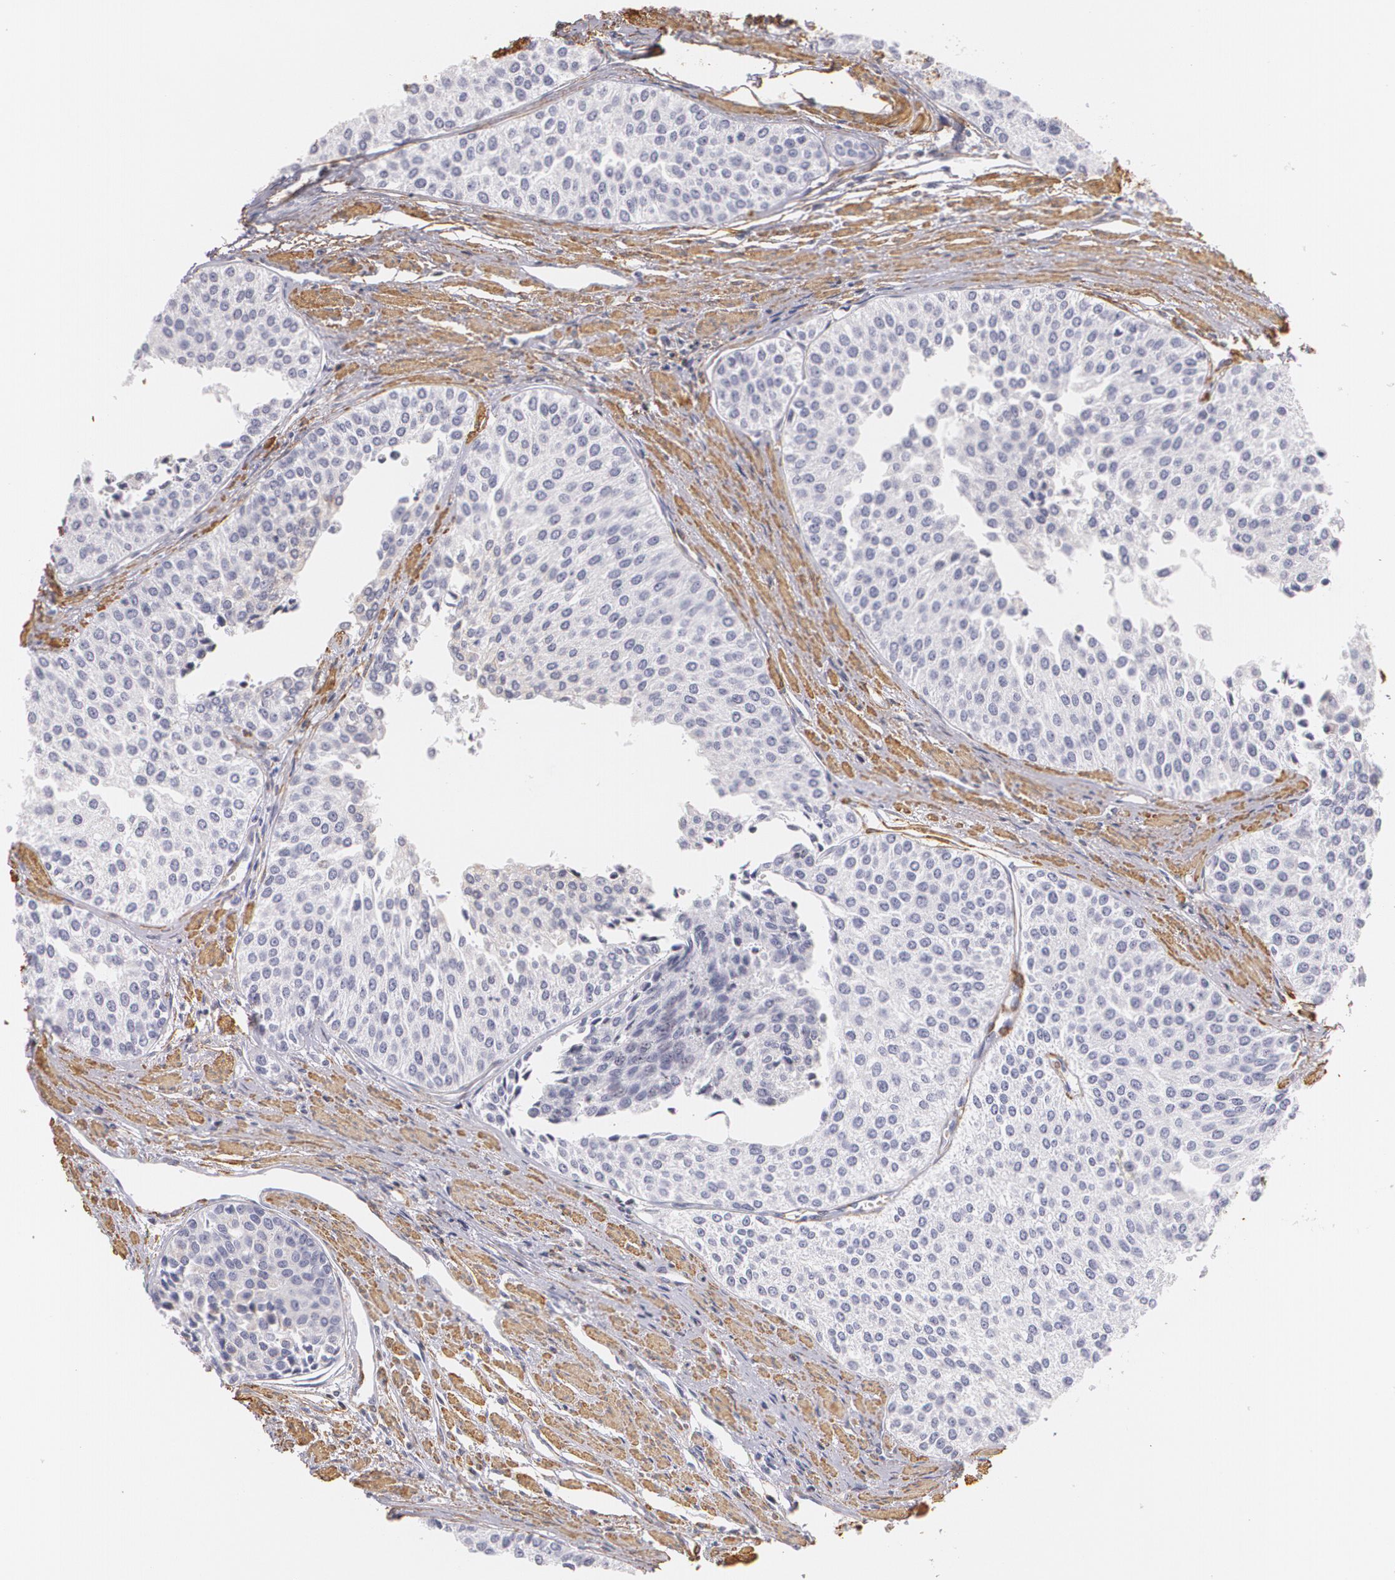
{"staining": {"intensity": "negative", "quantity": "none", "location": "none"}, "tissue": "urothelial cancer", "cell_type": "Tumor cells", "image_type": "cancer", "snomed": [{"axis": "morphology", "description": "Urothelial carcinoma, Low grade"}, {"axis": "topography", "description": "Urinary bladder"}], "caption": "Tumor cells are negative for brown protein staining in urothelial carcinoma (low-grade).", "gene": "VAMP1", "patient": {"sex": "female", "age": 73}}